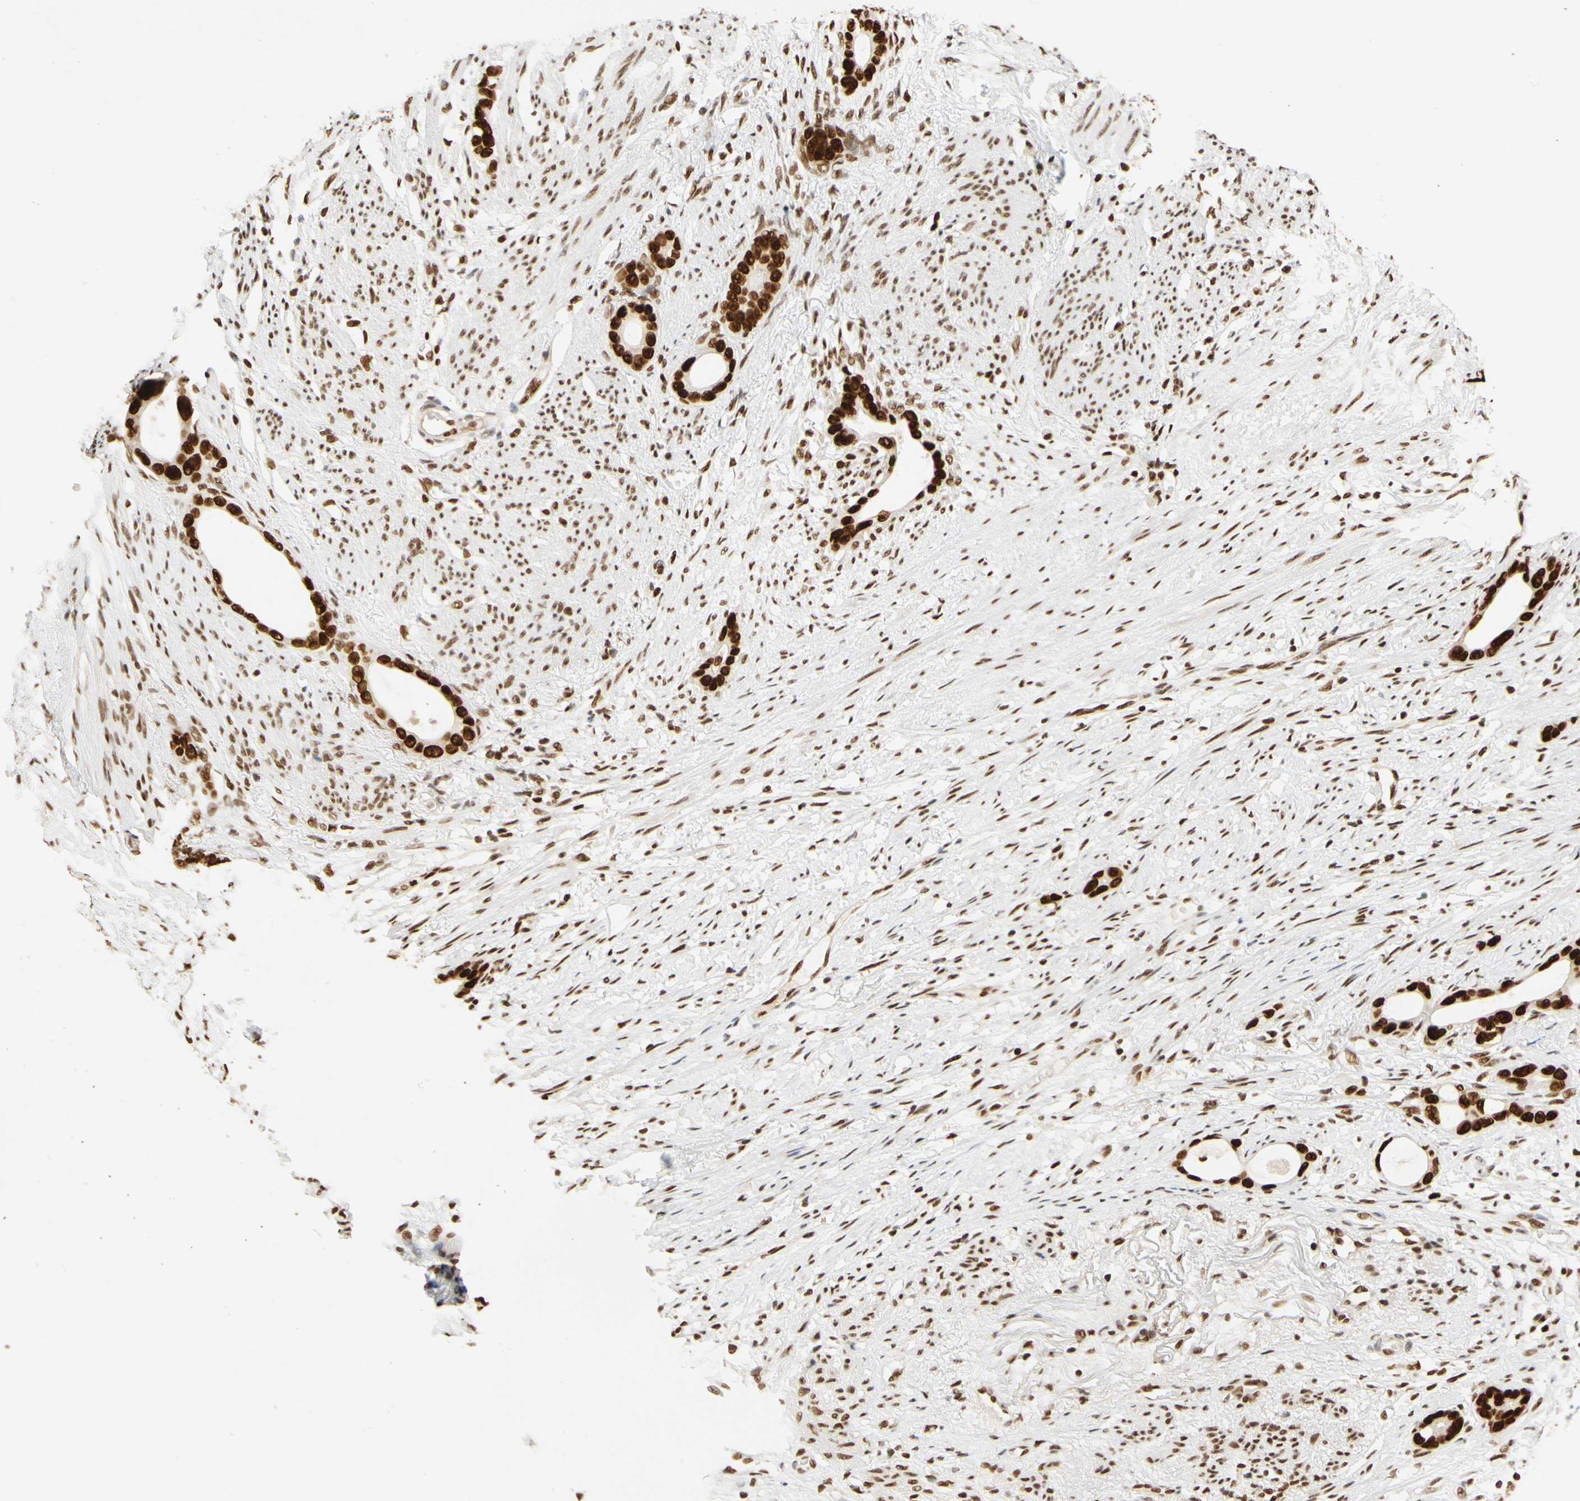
{"staining": {"intensity": "strong", "quantity": ">75%", "location": "nuclear"}, "tissue": "stomach cancer", "cell_type": "Tumor cells", "image_type": "cancer", "snomed": [{"axis": "morphology", "description": "Adenocarcinoma, NOS"}, {"axis": "topography", "description": "Stomach"}], "caption": "DAB immunohistochemical staining of adenocarcinoma (stomach) displays strong nuclear protein positivity in approximately >75% of tumor cells.", "gene": "CDK12", "patient": {"sex": "female", "age": 75}}